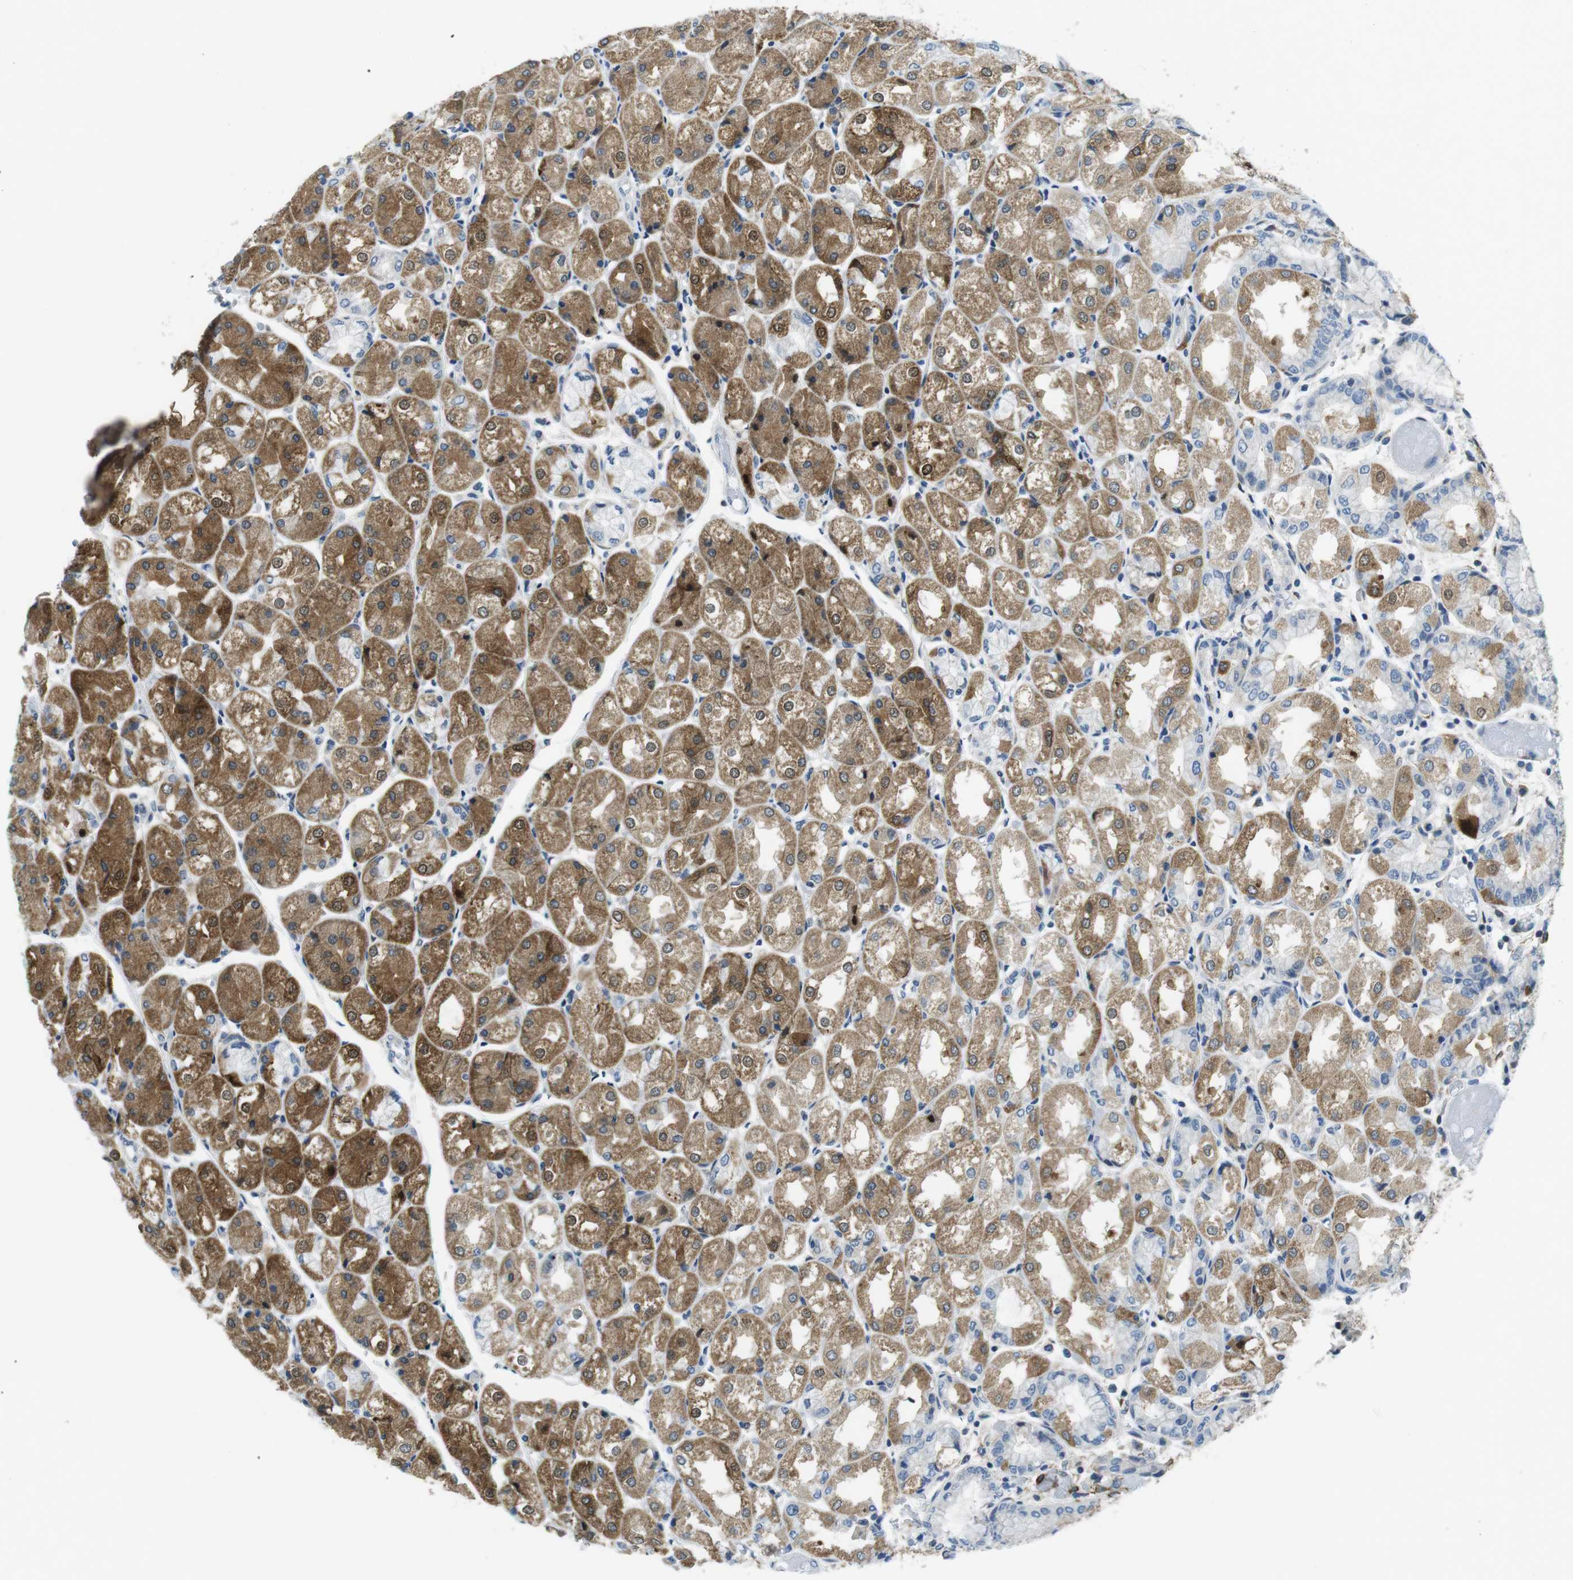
{"staining": {"intensity": "moderate", "quantity": "25%-75%", "location": "cytoplasmic/membranous"}, "tissue": "stomach", "cell_type": "Glandular cells", "image_type": "normal", "snomed": [{"axis": "morphology", "description": "Normal tissue, NOS"}, {"axis": "topography", "description": "Stomach, upper"}], "caption": "Moderate cytoplasmic/membranous positivity is present in approximately 25%-75% of glandular cells in normal stomach. (Stains: DAB in brown, nuclei in blue, Microscopy: brightfield microscopy at high magnification).", "gene": "PHLDA1", "patient": {"sex": "male", "age": 72}}